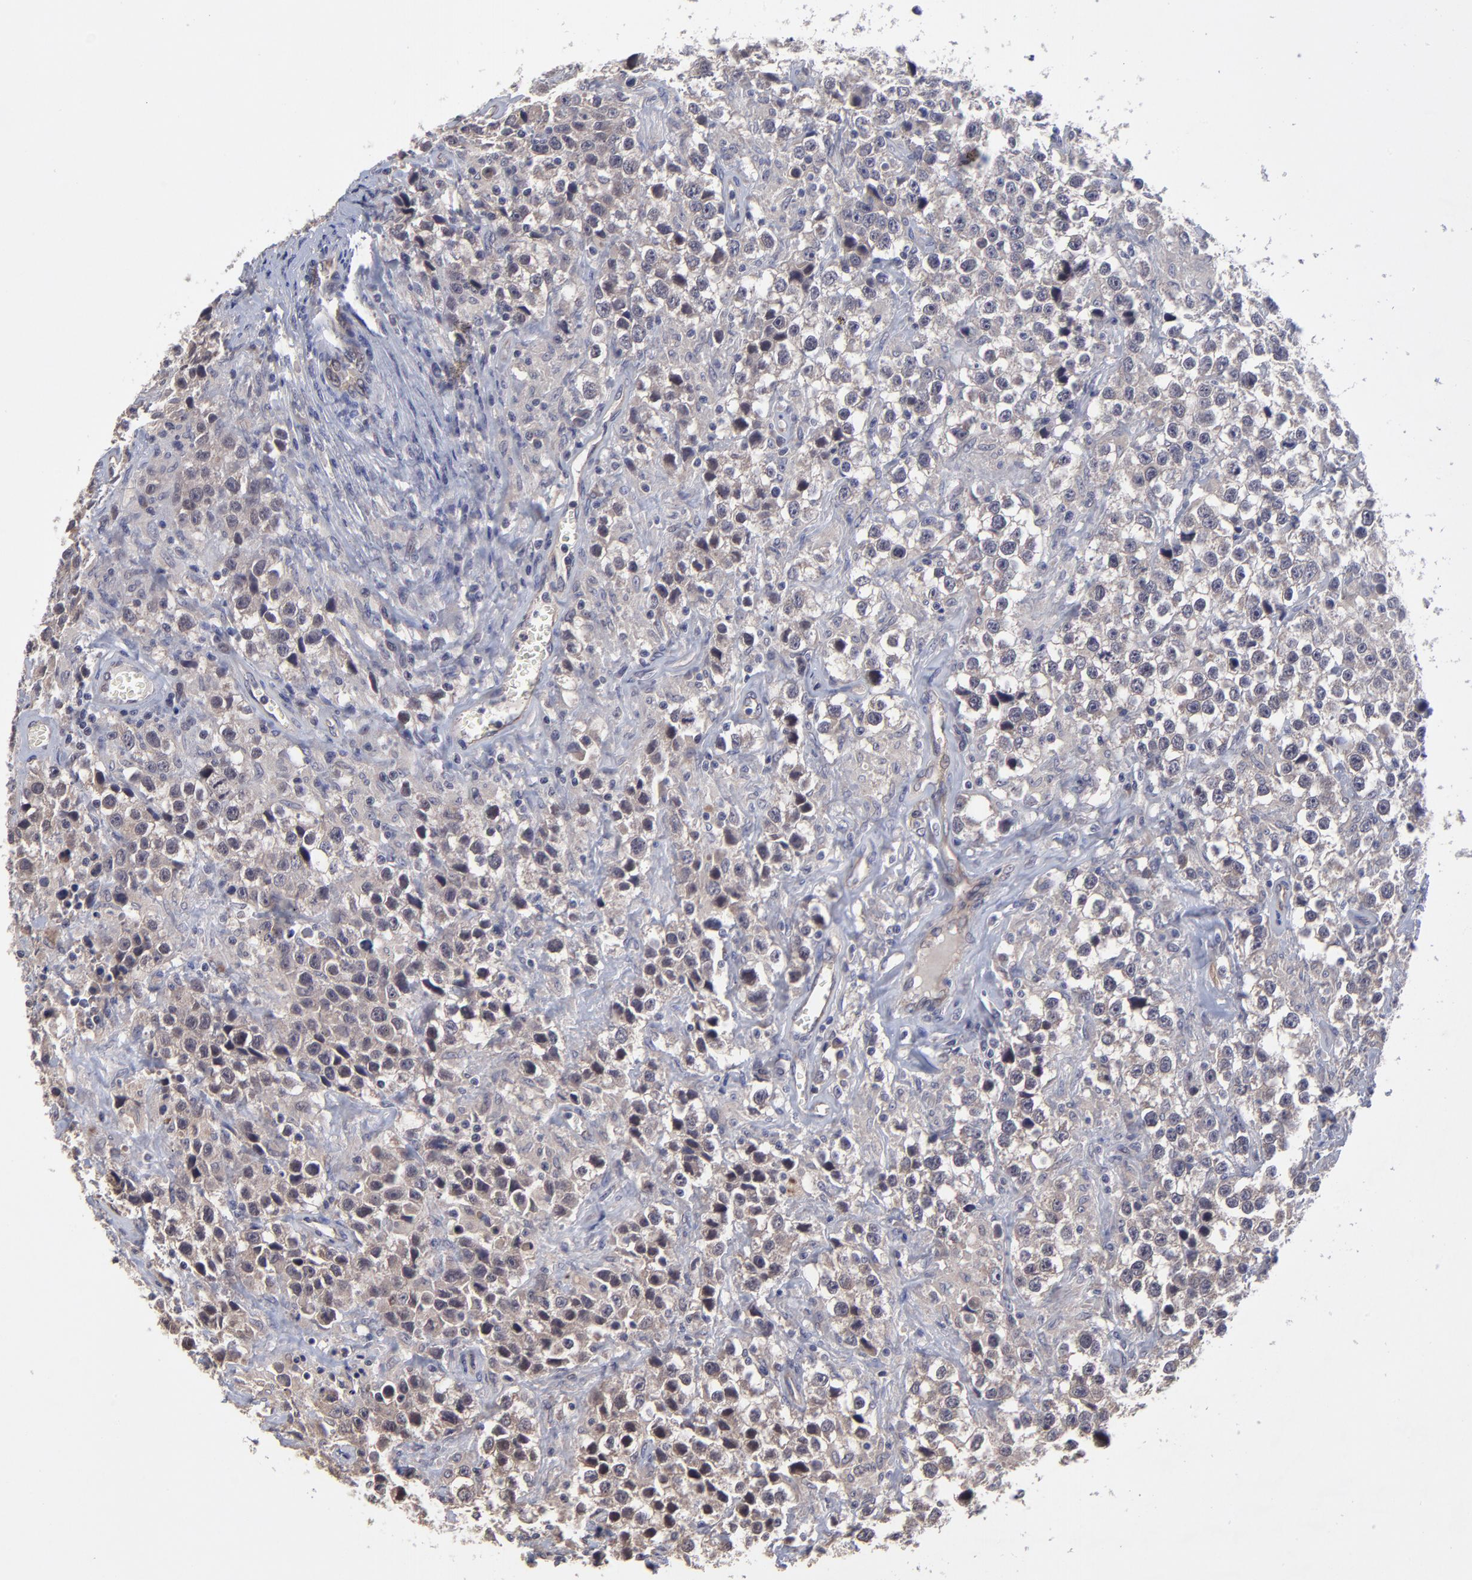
{"staining": {"intensity": "weak", "quantity": "<25%", "location": "cytoplasmic/membranous"}, "tissue": "testis cancer", "cell_type": "Tumor cells", "image_type": "cancer", "snomed": [{"axis": "morphology", "description": "Seminoma, NOS"}, {"axis": "topography", "description": "Testis"}], "caption": "Immunohistochemistry (IHC) of human testis seminoma shows no expression in tumor cells.", "gene": "ZNF780B", "patient": {"sex": "male", "age": 43}}